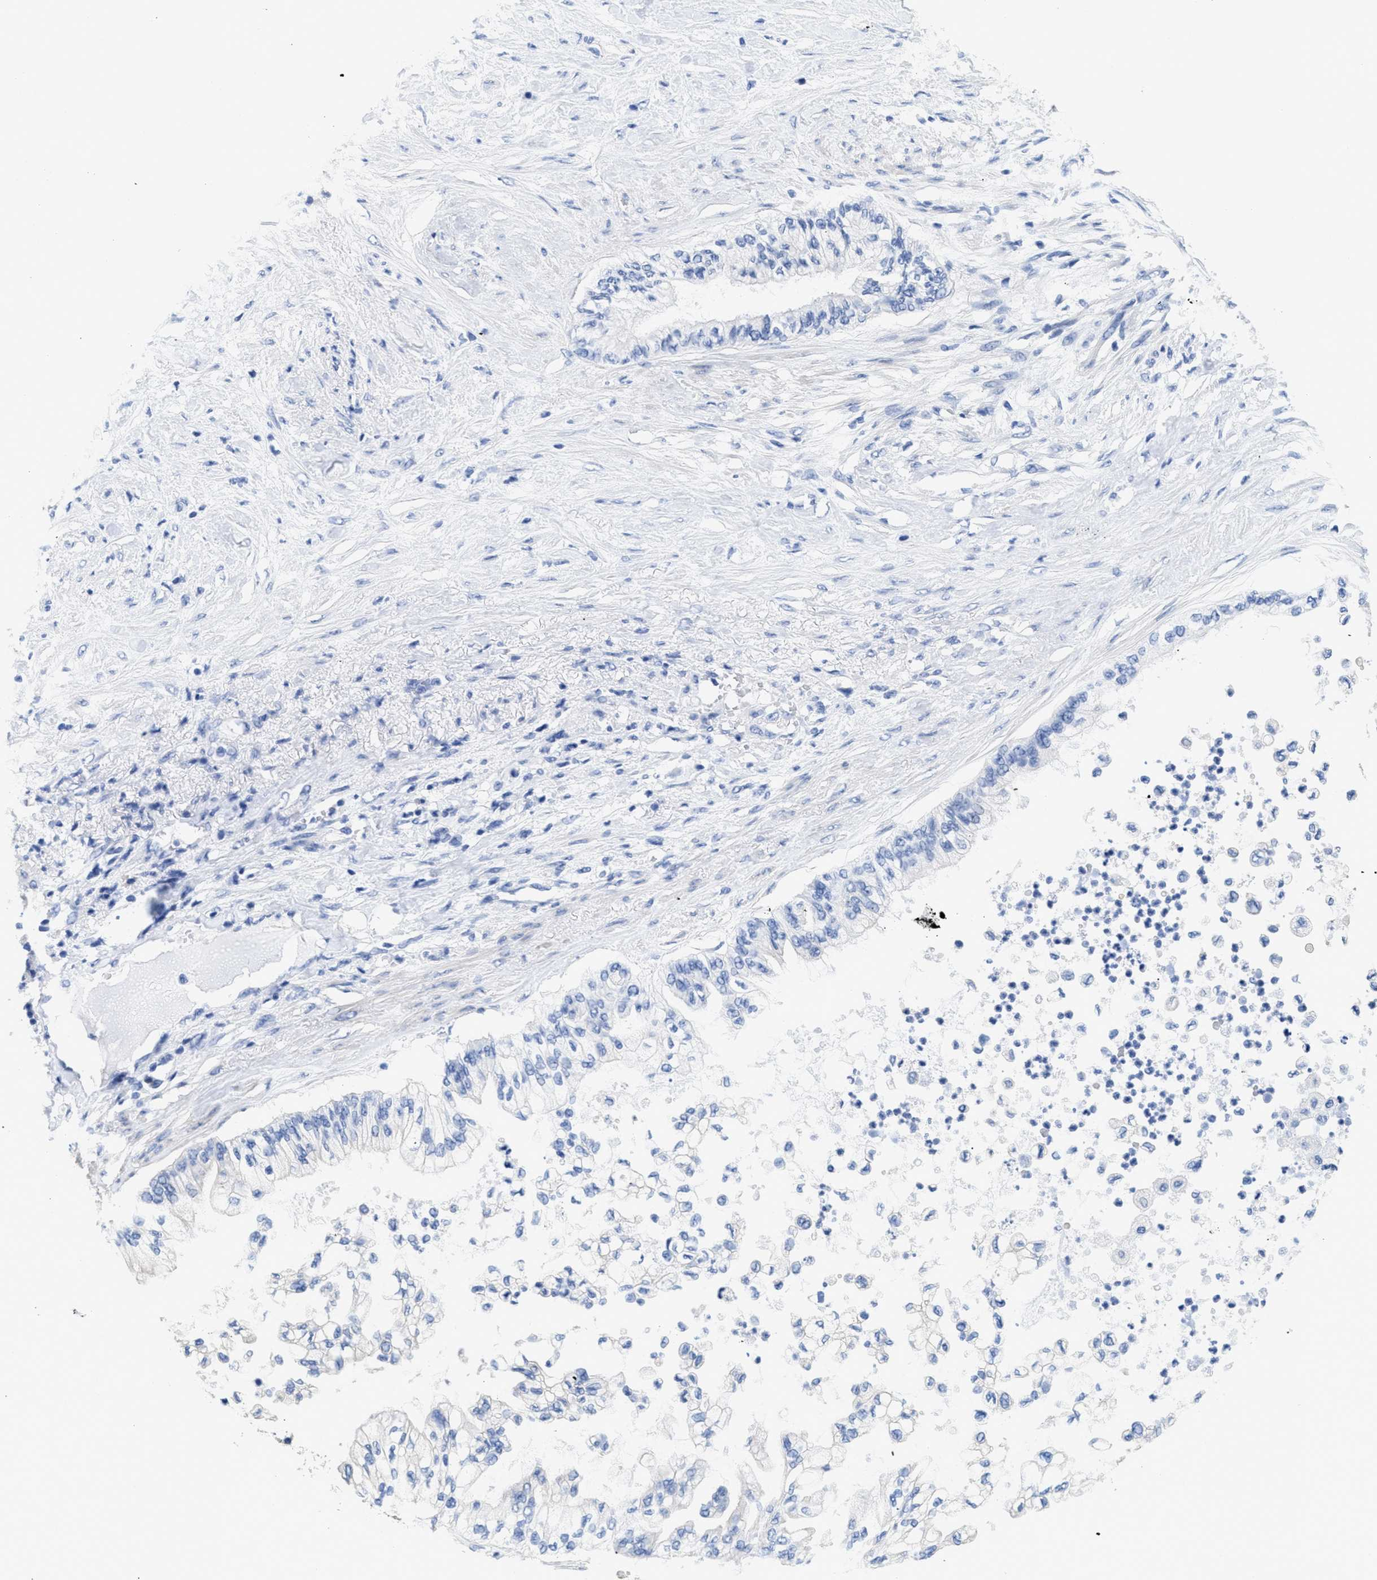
{"staining": {"intensity": "negative", "quantity": "none", "location": "none"}, "tissue": "pancreatic cancer", "cell_type": "Tumor cells", "image_type": "cancer", "snomed": [{"axis": "morphology", "description": "Normal tissue, NOS"}, {"axis": "morphology", "description": "Adenocarcinoma, NOS"}, {"axis": "topography", "description": "Pancreas"}, {"axis": "topography", "description": "Duodenum"}], "caption": "An immunohistochemistry (IHC) image of adenocarcinoma (pancreatic) is shown. There is no staining in tumor cells of adenocarcinoma (pancreatic). (Immunohistochemistry, brightfield microscopy, high magnification).", "gene": "DLC1", "patient": {"sex": "female", "age": 60}}